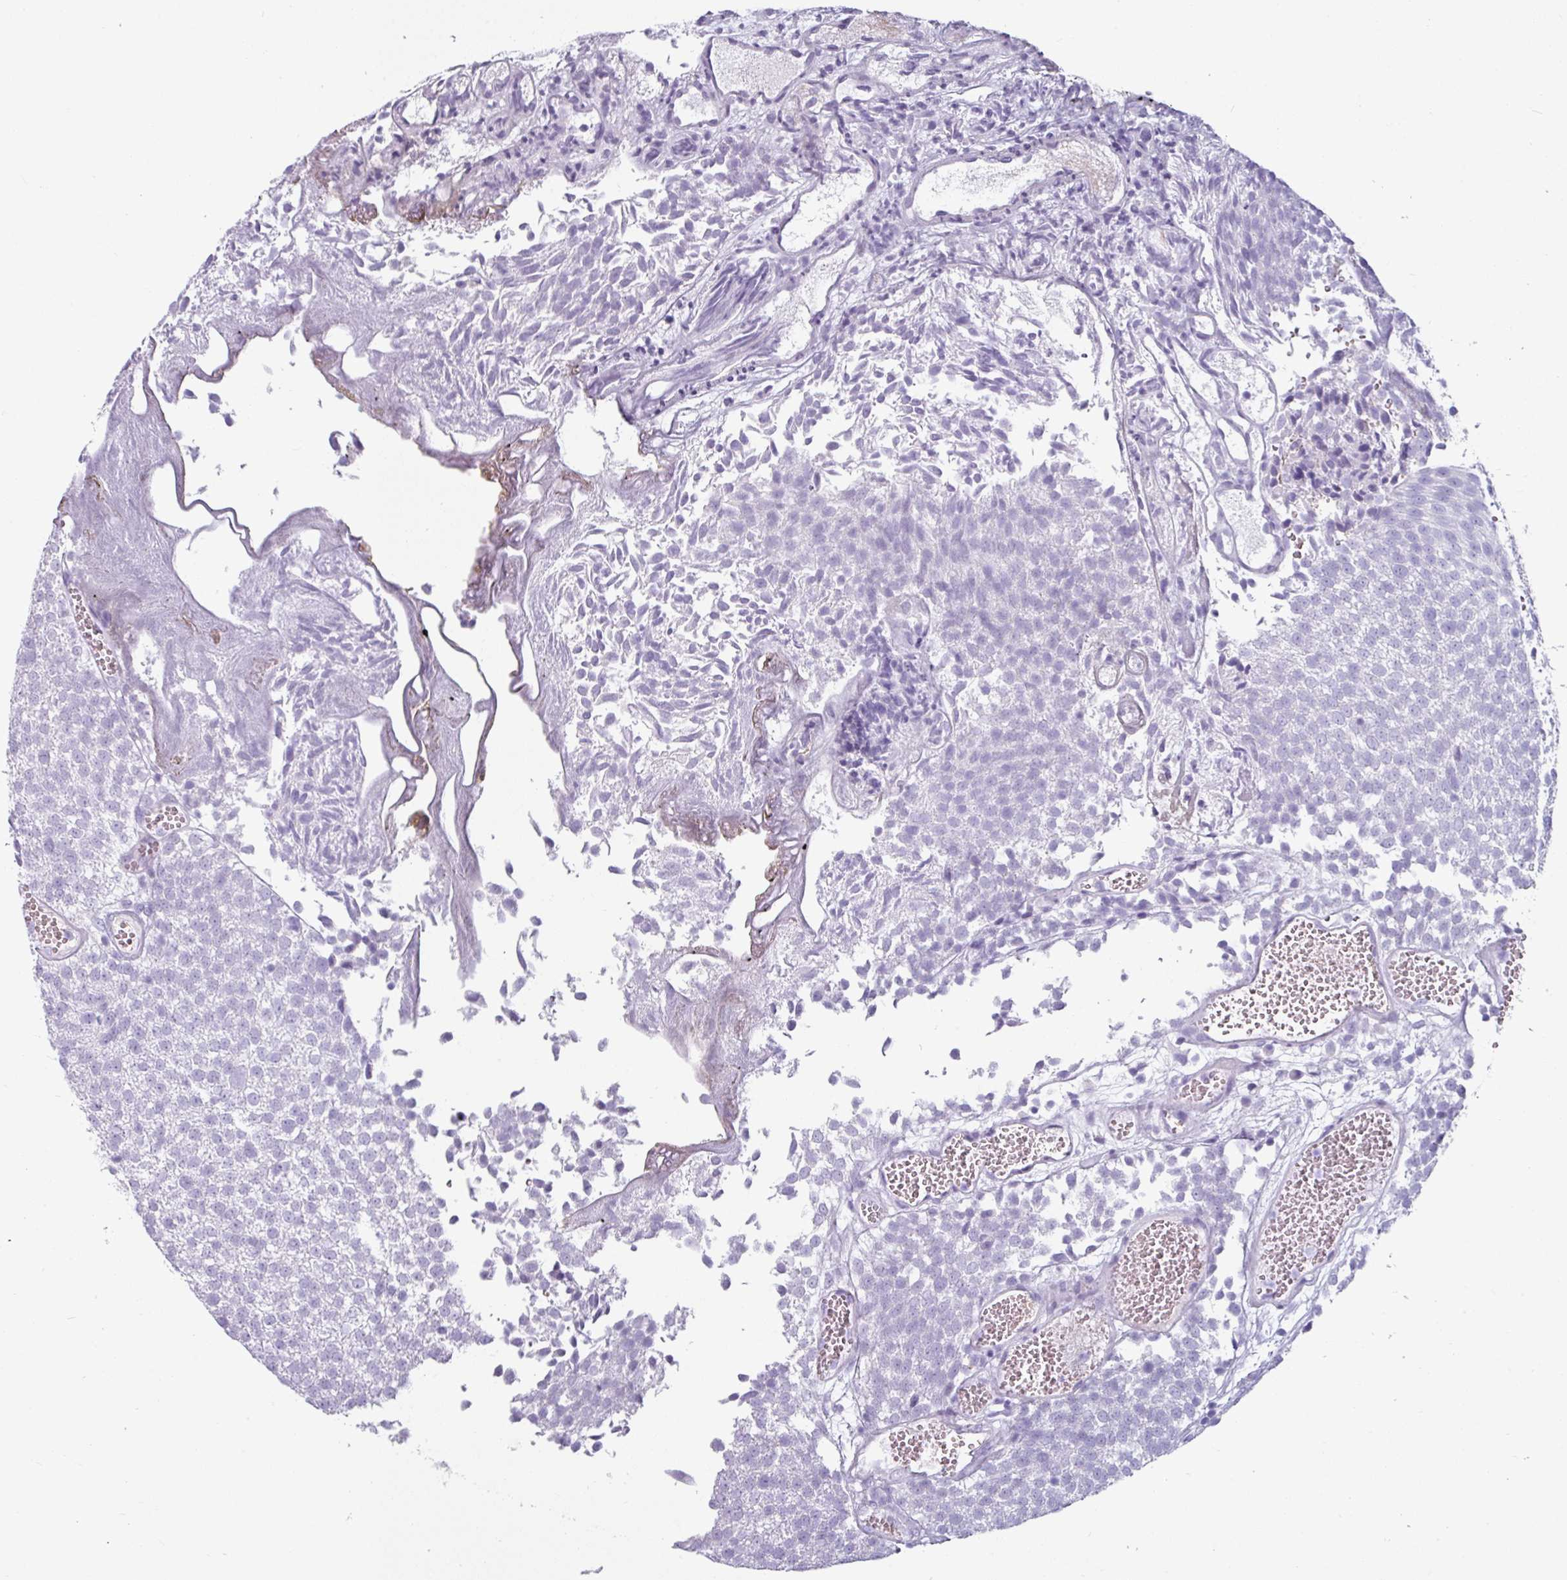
{"staining": {"intensity": "negative", "quantity": "none", "location": "none"}, "tissue": "urothelial cancer", "cell_type": "Tumor cells", "image_type": "cancer", "snomed": [{"axis": "morphology", "description": "Urothelial carcinoma, Low grade"}, {"axis": "topography", "description": "Urinary bladder"}], "caption": "Tumor cells are negative for brown protein staining in urothelial carcinoma (low-grade).", "gene": "CLCA1", "patient": {"sex": "female", "age": 79}}